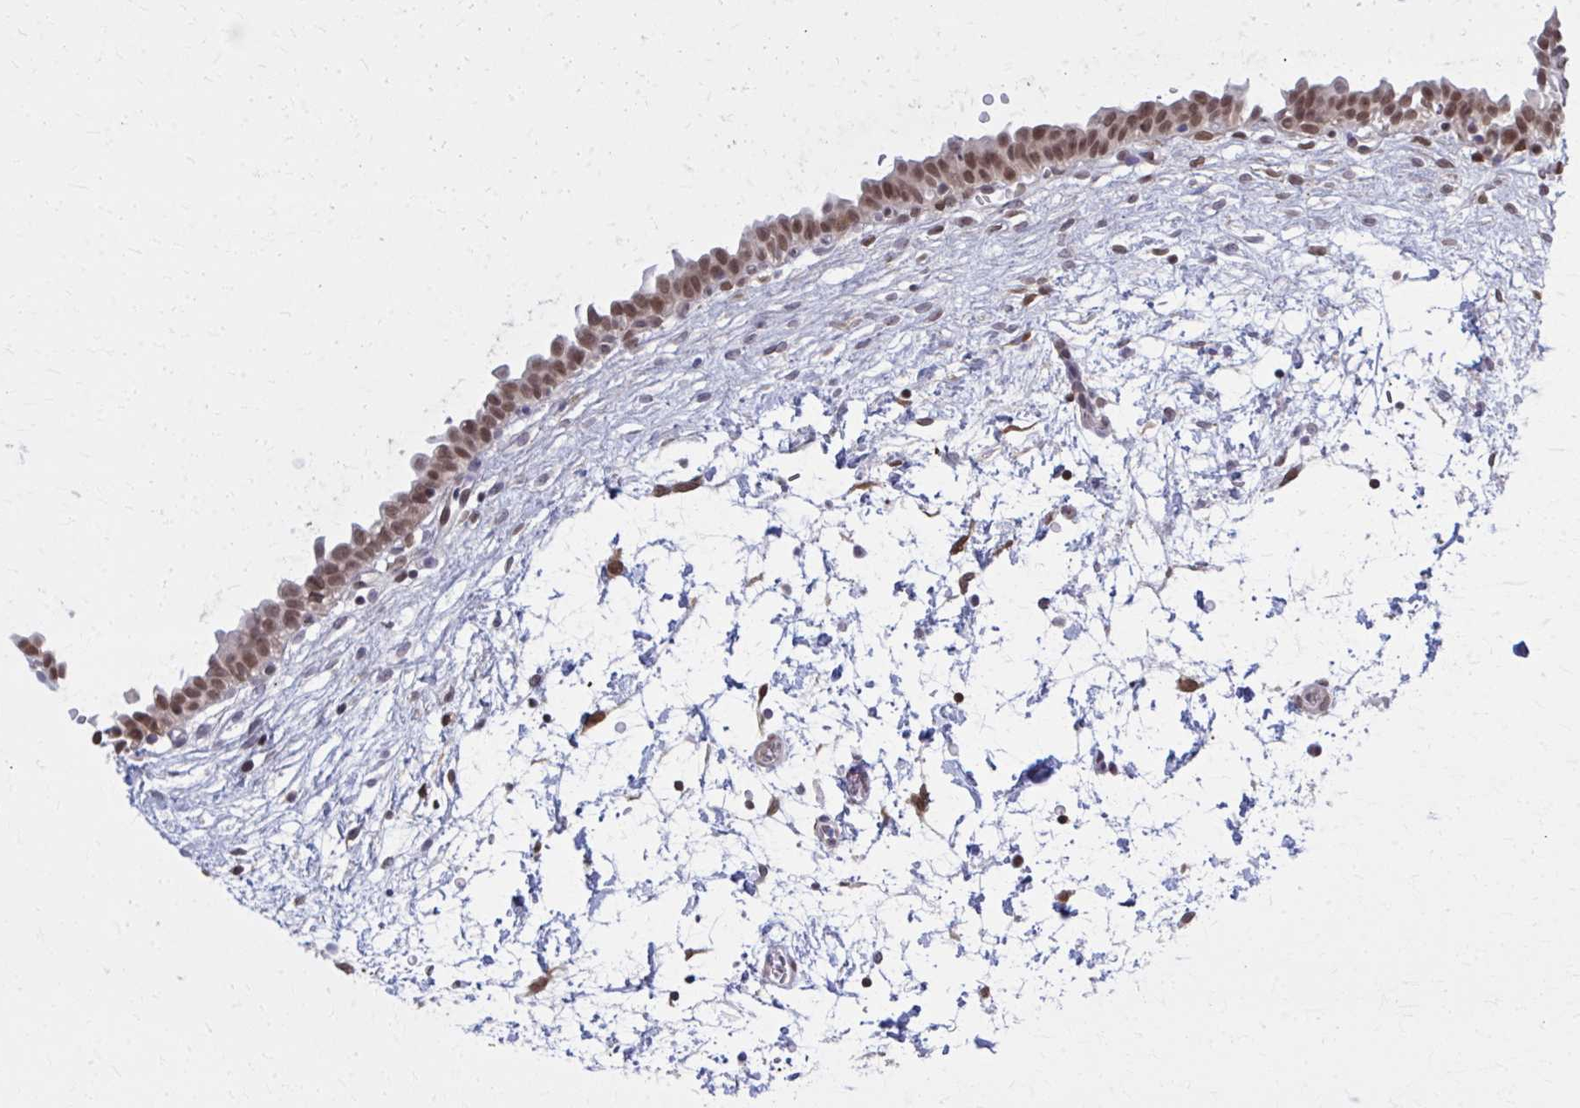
{"staining": {"intensity": "moderate", "quantity": ">75%", "location": "cytoplasmic/membranous,nuclear"}, "tissue": "urinary bladder", "cell_type": "Urothelial cells", "image_type": "normal", "snomed": [{"axis": "morphology", "description": "Normal tissue, NOS"}, {"axis": "topography", "description": "Urinary bladder"}], "caption": "Immunohistochemistry (IHC) image of benign urinary bladder stained for a protein (brown), which demonstrates medium levels of moderate cytoplasmic/membranous,nuclear positivity in approximately >75% of urothelial cells.", "gene": "MDH1", "patient": {"sex": "male", "age": 37}}